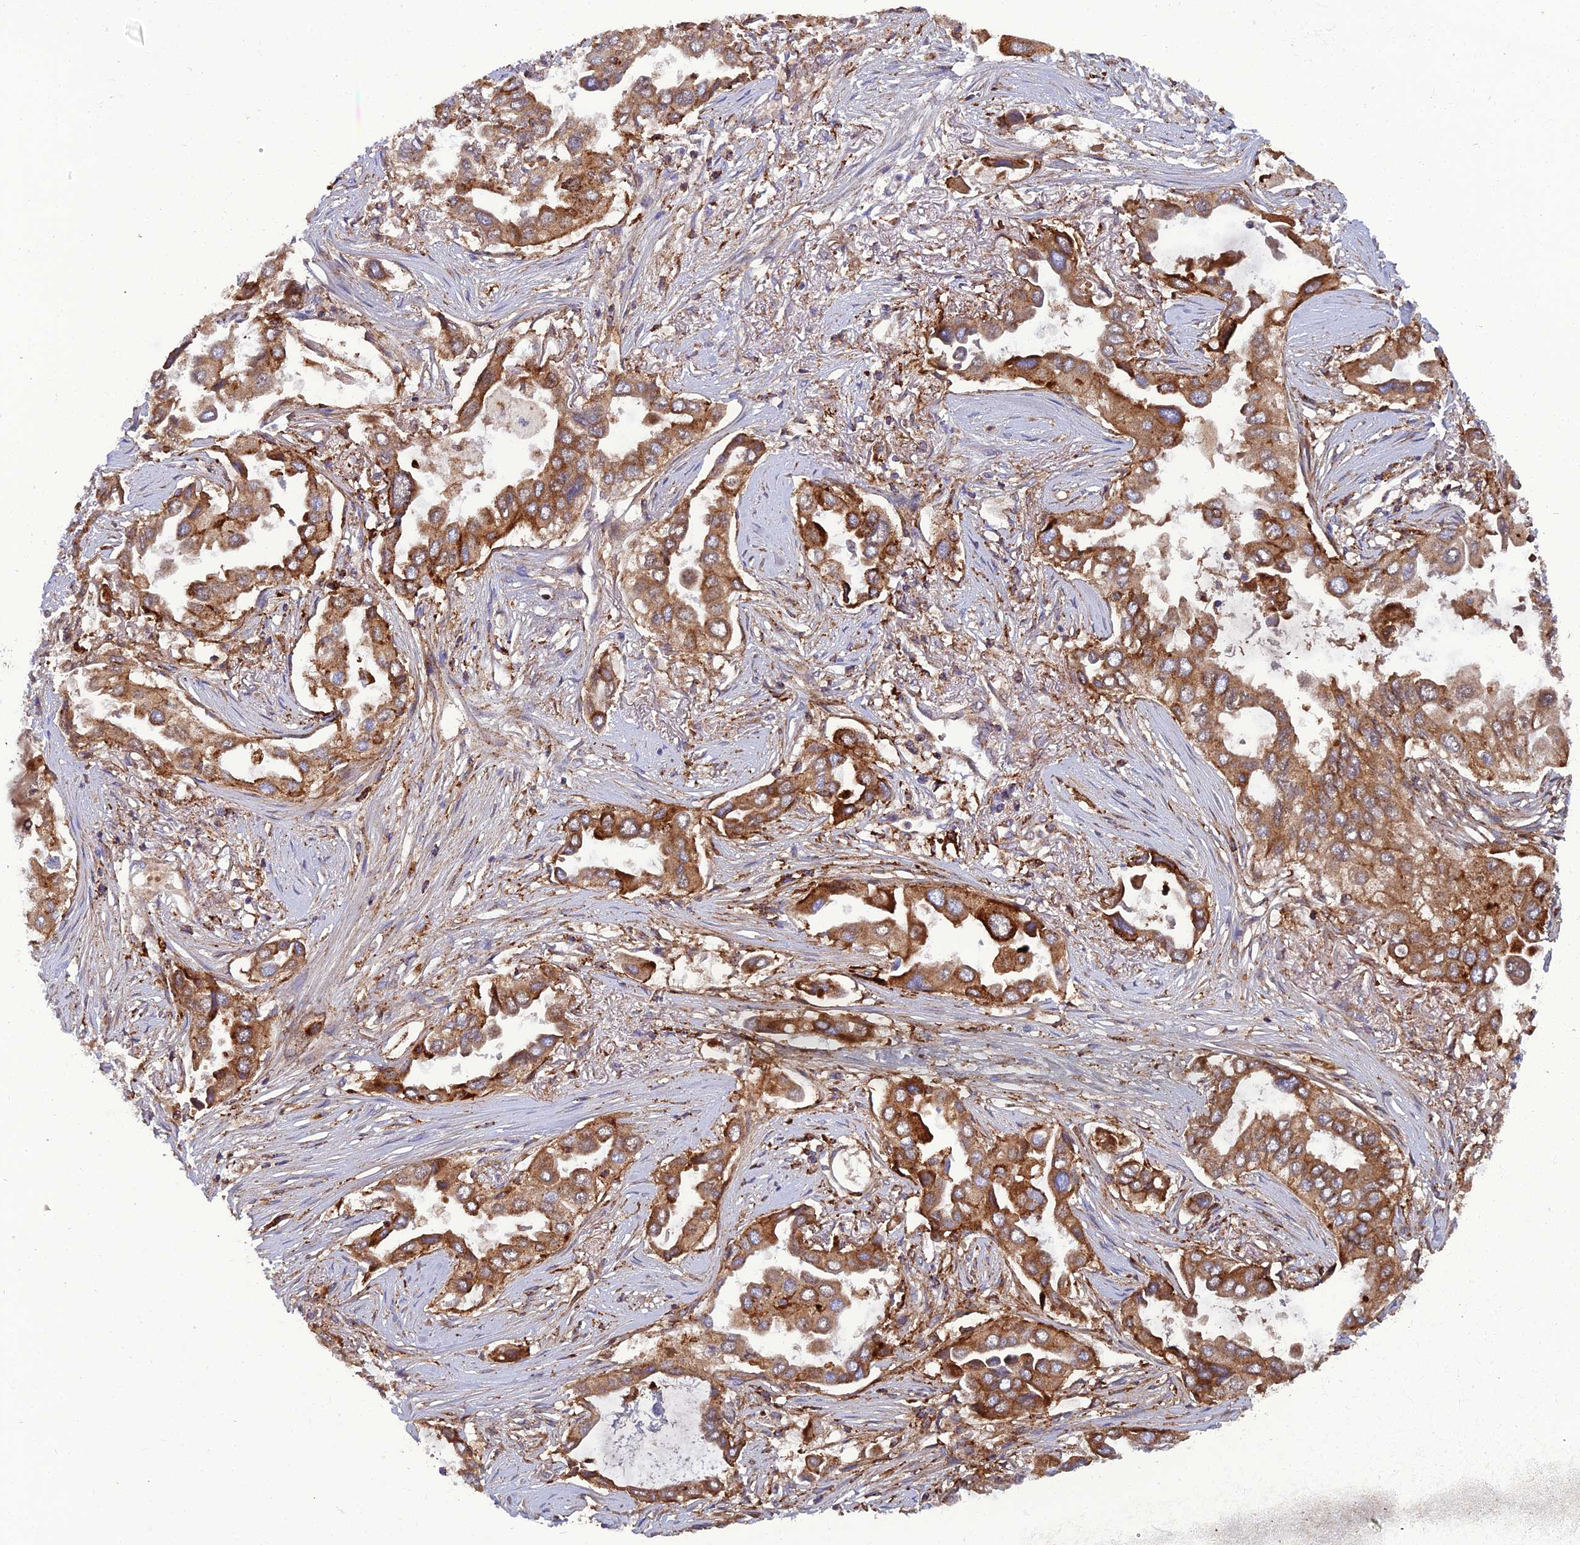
{"staining": {"intensity": "strong", "quantity": ">75%", "location": "cytoplasmic/membranous"}, "tissue": "lung cancer", "cell_type": "Tumor cells", "image_type": "cancer", "snomed": [{"axis": "morphology", "description": "Adenocarcinoma, NOS"}, {"axis": "topography", "description": "Lung"}], "caption": "Strong cytoplasmic/membranous positivity for a protein is present in about >75% of tumor cells of lung cancer (adenocarcinoma) using IHC.", "gene": "LNPEP", "patient": {"sex": "female", "age": 76}}